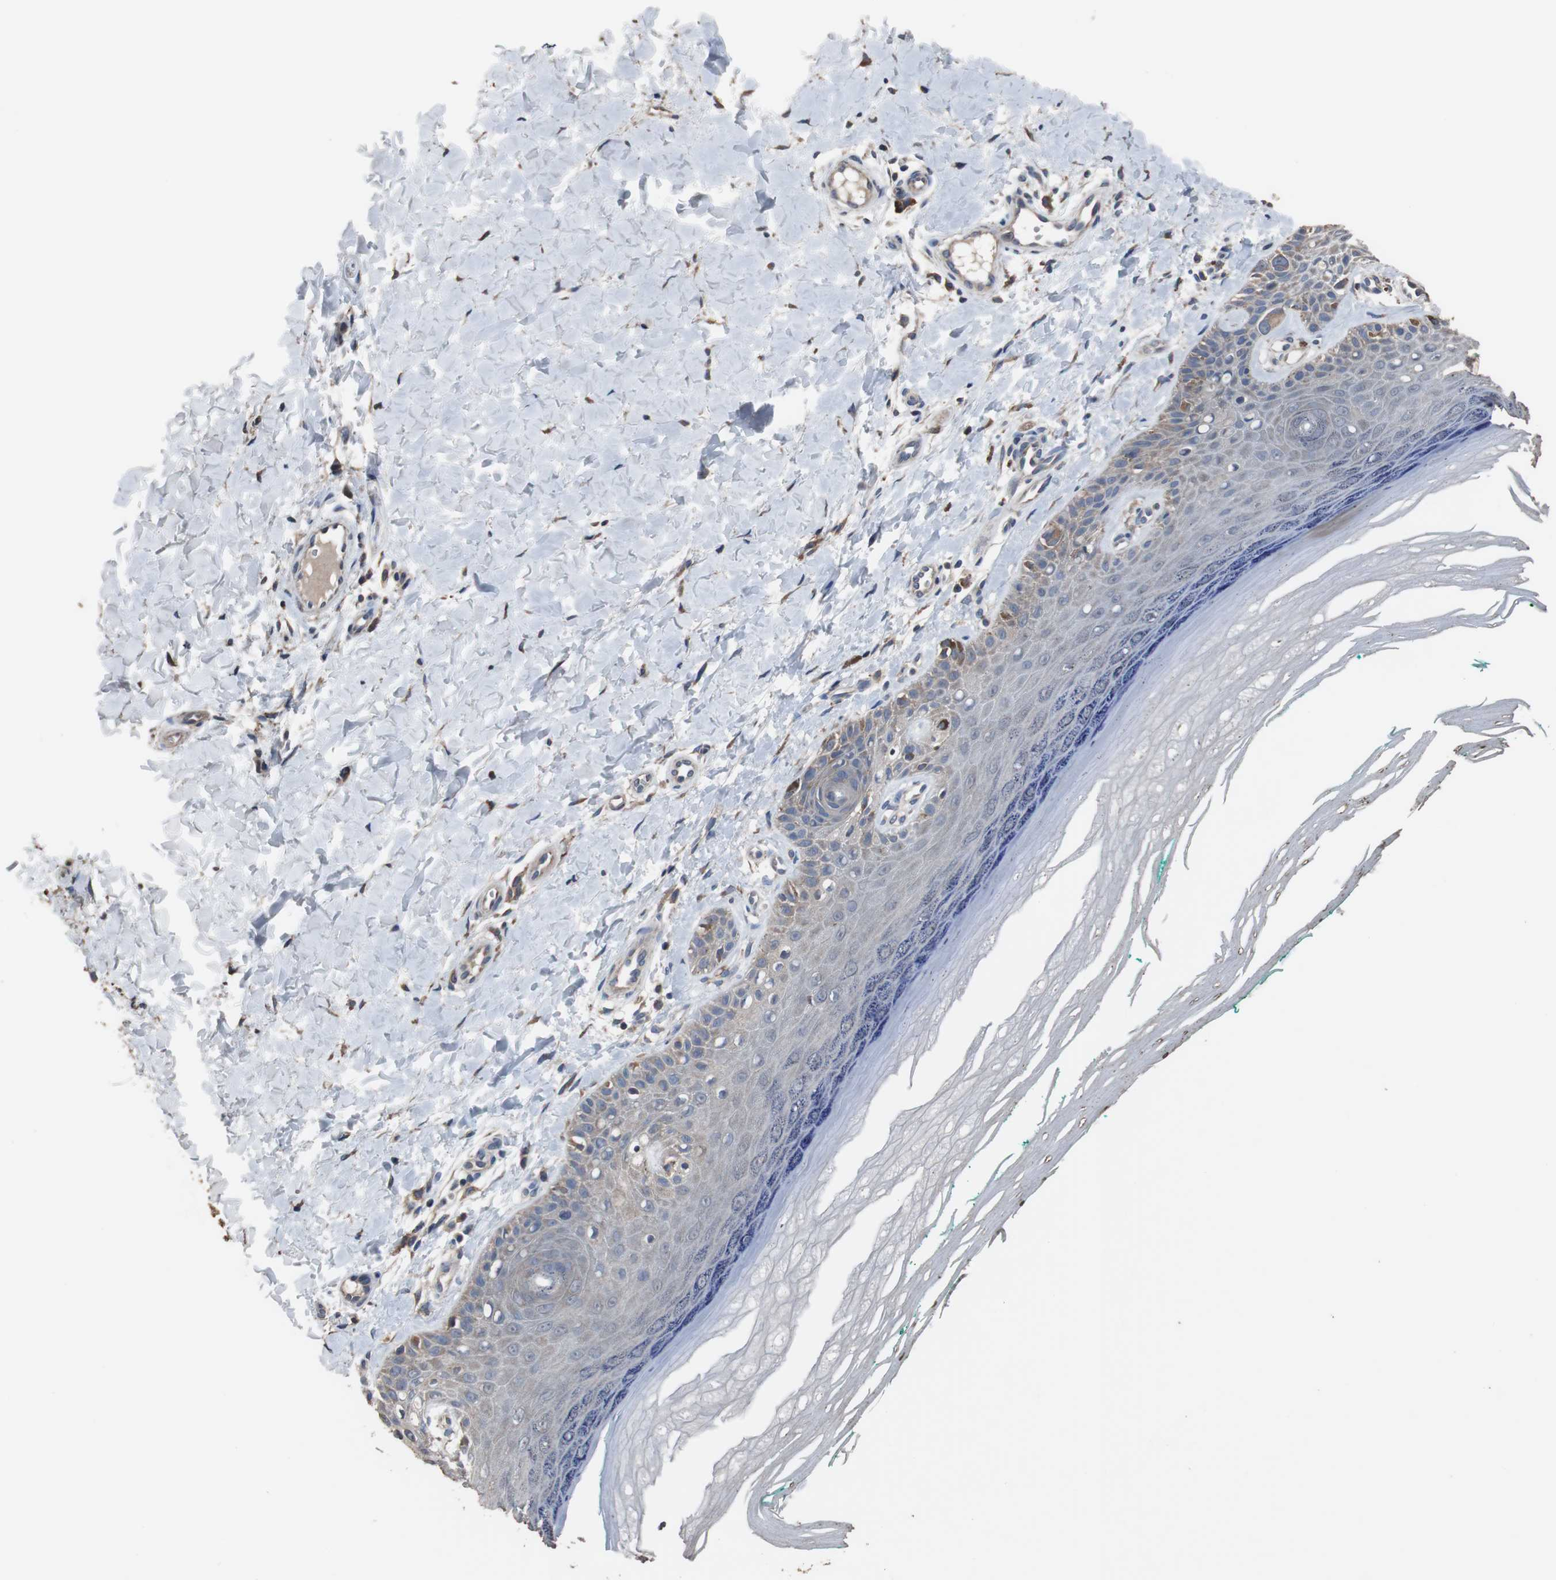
{"staining": {"intensity": "moderate", "quantity": ">75%", "location": "cytoplasmic/membranous"}, "tissue": "skin", "cell_type": "Fibroblasts", "image_type": "normal", "snomed": [{"axis": "morphology", "description": "Normal tissue, NOS"}, {"axis": "topography", "description": "Skin"}], "caption": "Protein expression analysis of unremarkable skin displays moderate cytoplasmic/membranous positivity in about >75% of fibroblasts.", "gene": "SCIMP", "patient": {"sex": "male", "age": 26}}